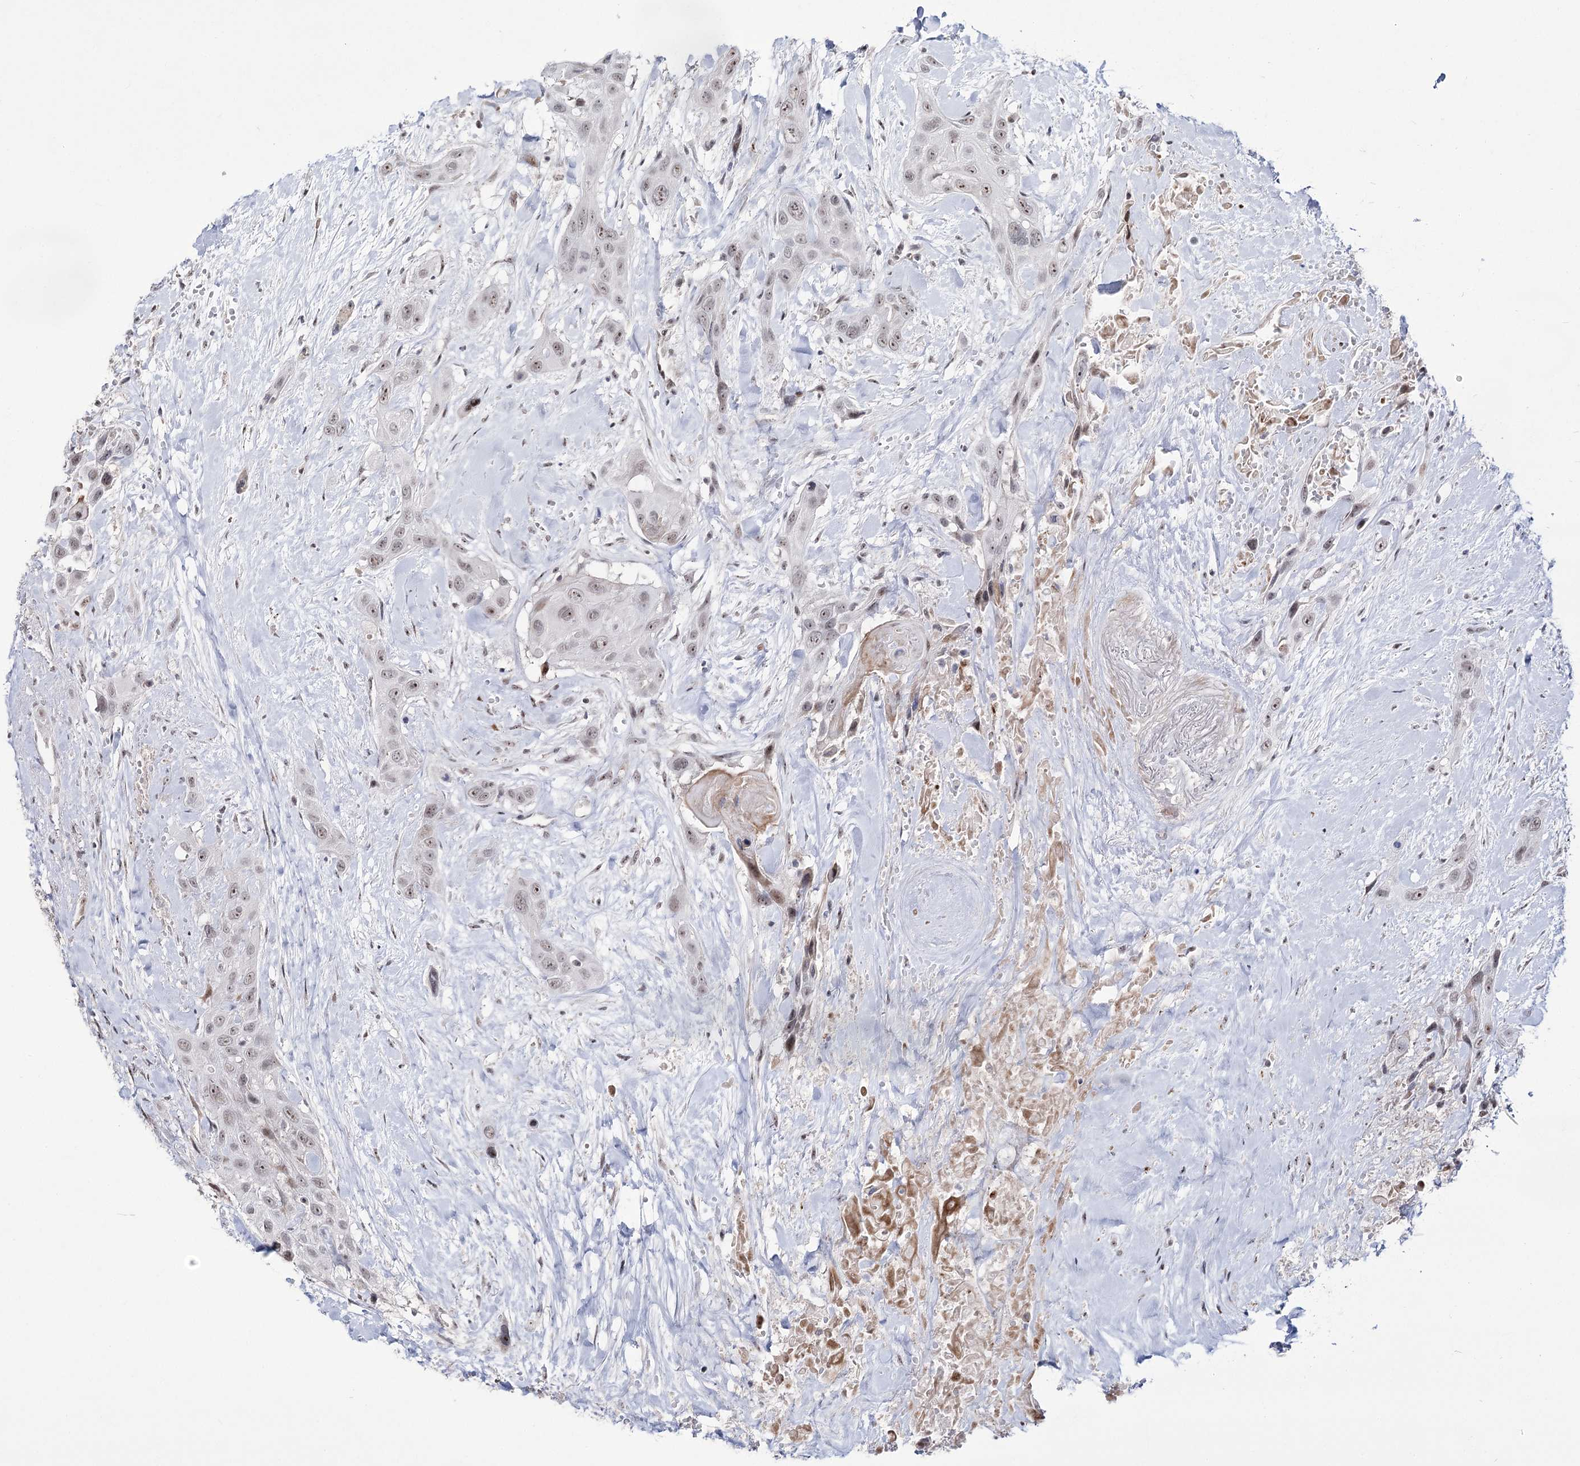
{"staining": {"intensity": "weak", "quantity": ">75%", "location": "nuclear"}, "tissue": "head and neck cancer", "cell_type": "Tumor cells", "image_type": "cancer", "snomed": [{"axis": "morphology", "description": "Squamous cell carcinoma, NOS"}, {"axis": "topography", "description": "Head-Neck"}], "caption": "Tumor cells show low levels of weak nuclear staining in approximately >75% of cells in squamous cell carcinoma (head and neck).", "gene": "STOX1", "patient": {"sex": "male", "age": 81}}